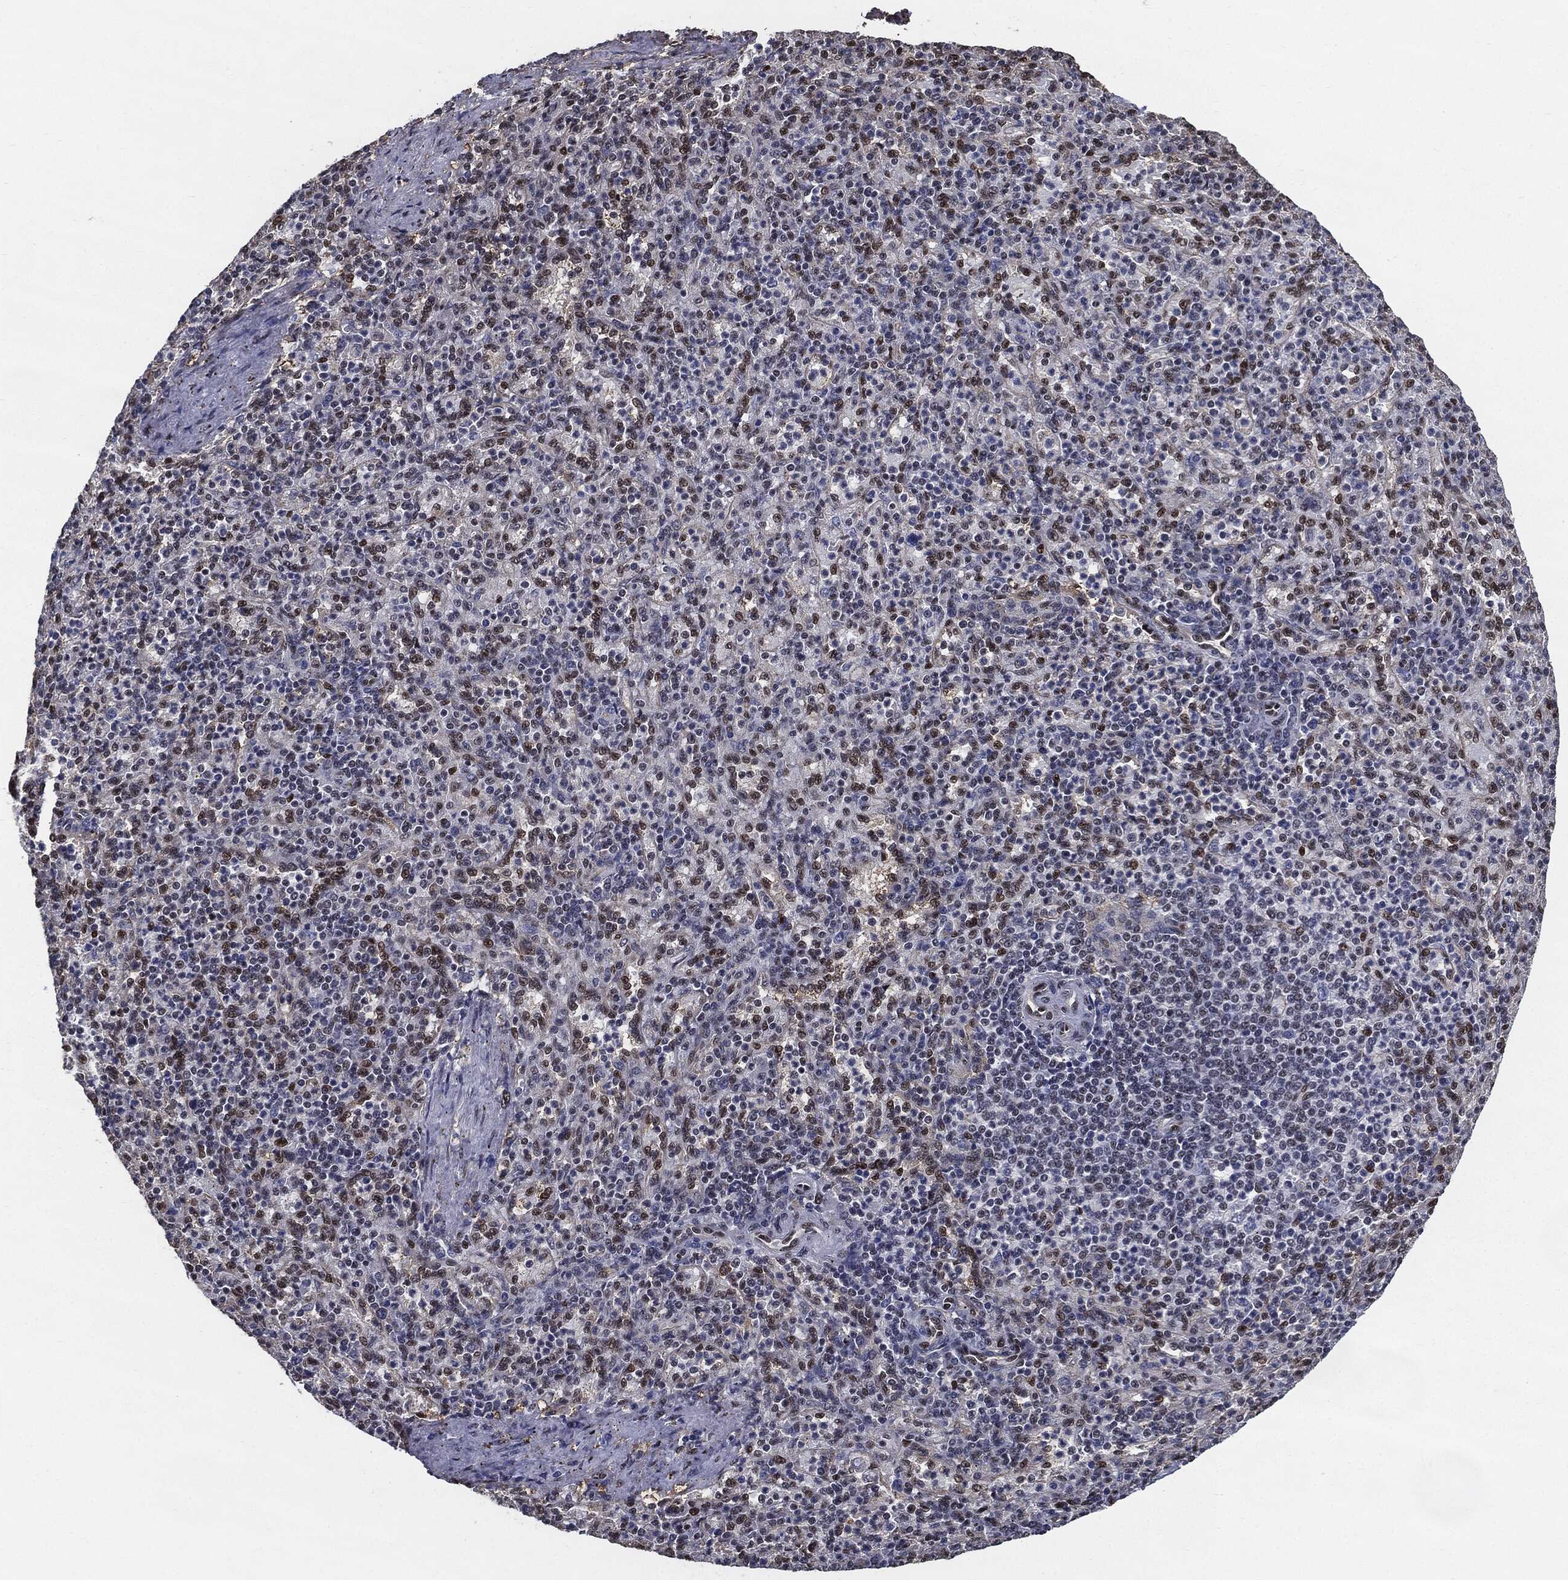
{"staining": {"intensity": "moderate", "quantity": "<25%", "location": "nuclear"}, "tissue": "spleen", "cell_type": "Cells in red pulp", "image_type": "normal", "snomed": [{"axis": "morphology", "description": "Normal tissue, NOS"}, {"axis": "topography", "description": "Spleen"}], "caption": "Moderate nuclear staining is appreciated in approximately <25% of cells in red pulp in benign spleen. (DAB IHC with brightfield microscopy, high magnification).", "gene": "JUN", "patient": {"sex": "female", "age": 74}}